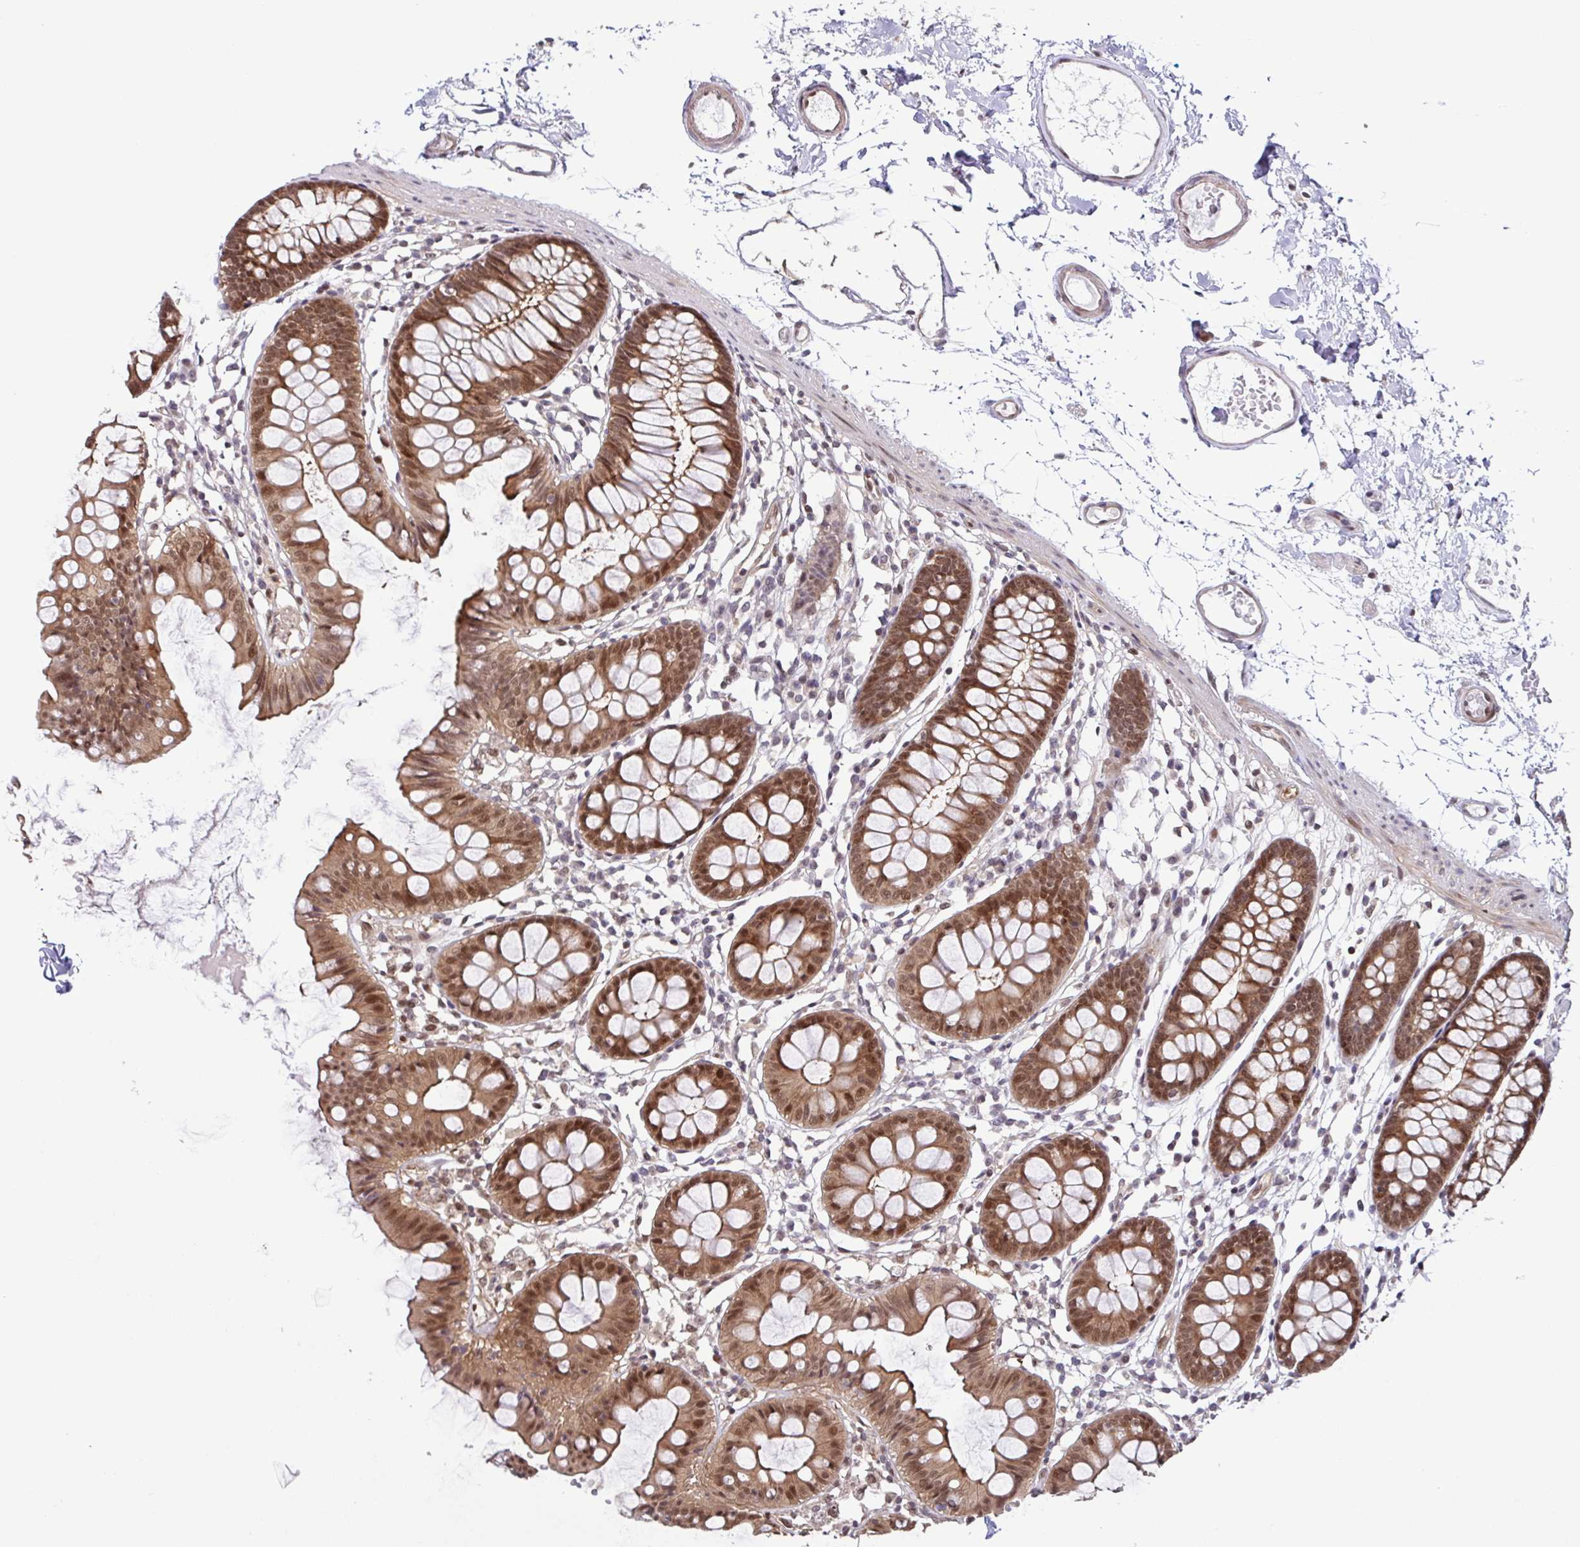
{"staining": {"intensity": "weak", "quantity": ">75%", "location": "cytoplasmic/membranous"}, "tissue": "colon", "cell_type": "Endothelial cells", "image_type": "normal", "snomed": [{"axis": "morphology", "description": "Normal tissue, NOS"}, {"axis": "topography", "description": "Colon"}], "caption": "DAB (3,3'-diaminobenzidine) immunohistochemical staining of unremarkable human colon reveals weak cytoplasmic/membranous protein staining in approximately >75% of endothelial cells. The staining was performed using DAB (3,3'-diaminobenzidine) to visualize the protein expression in brown, while the nuclei were stained in blue with hematoxylin (Magnification: 20x).", "gene": "DNAJB1", "patient": {"sex": "female", "age": 84}}